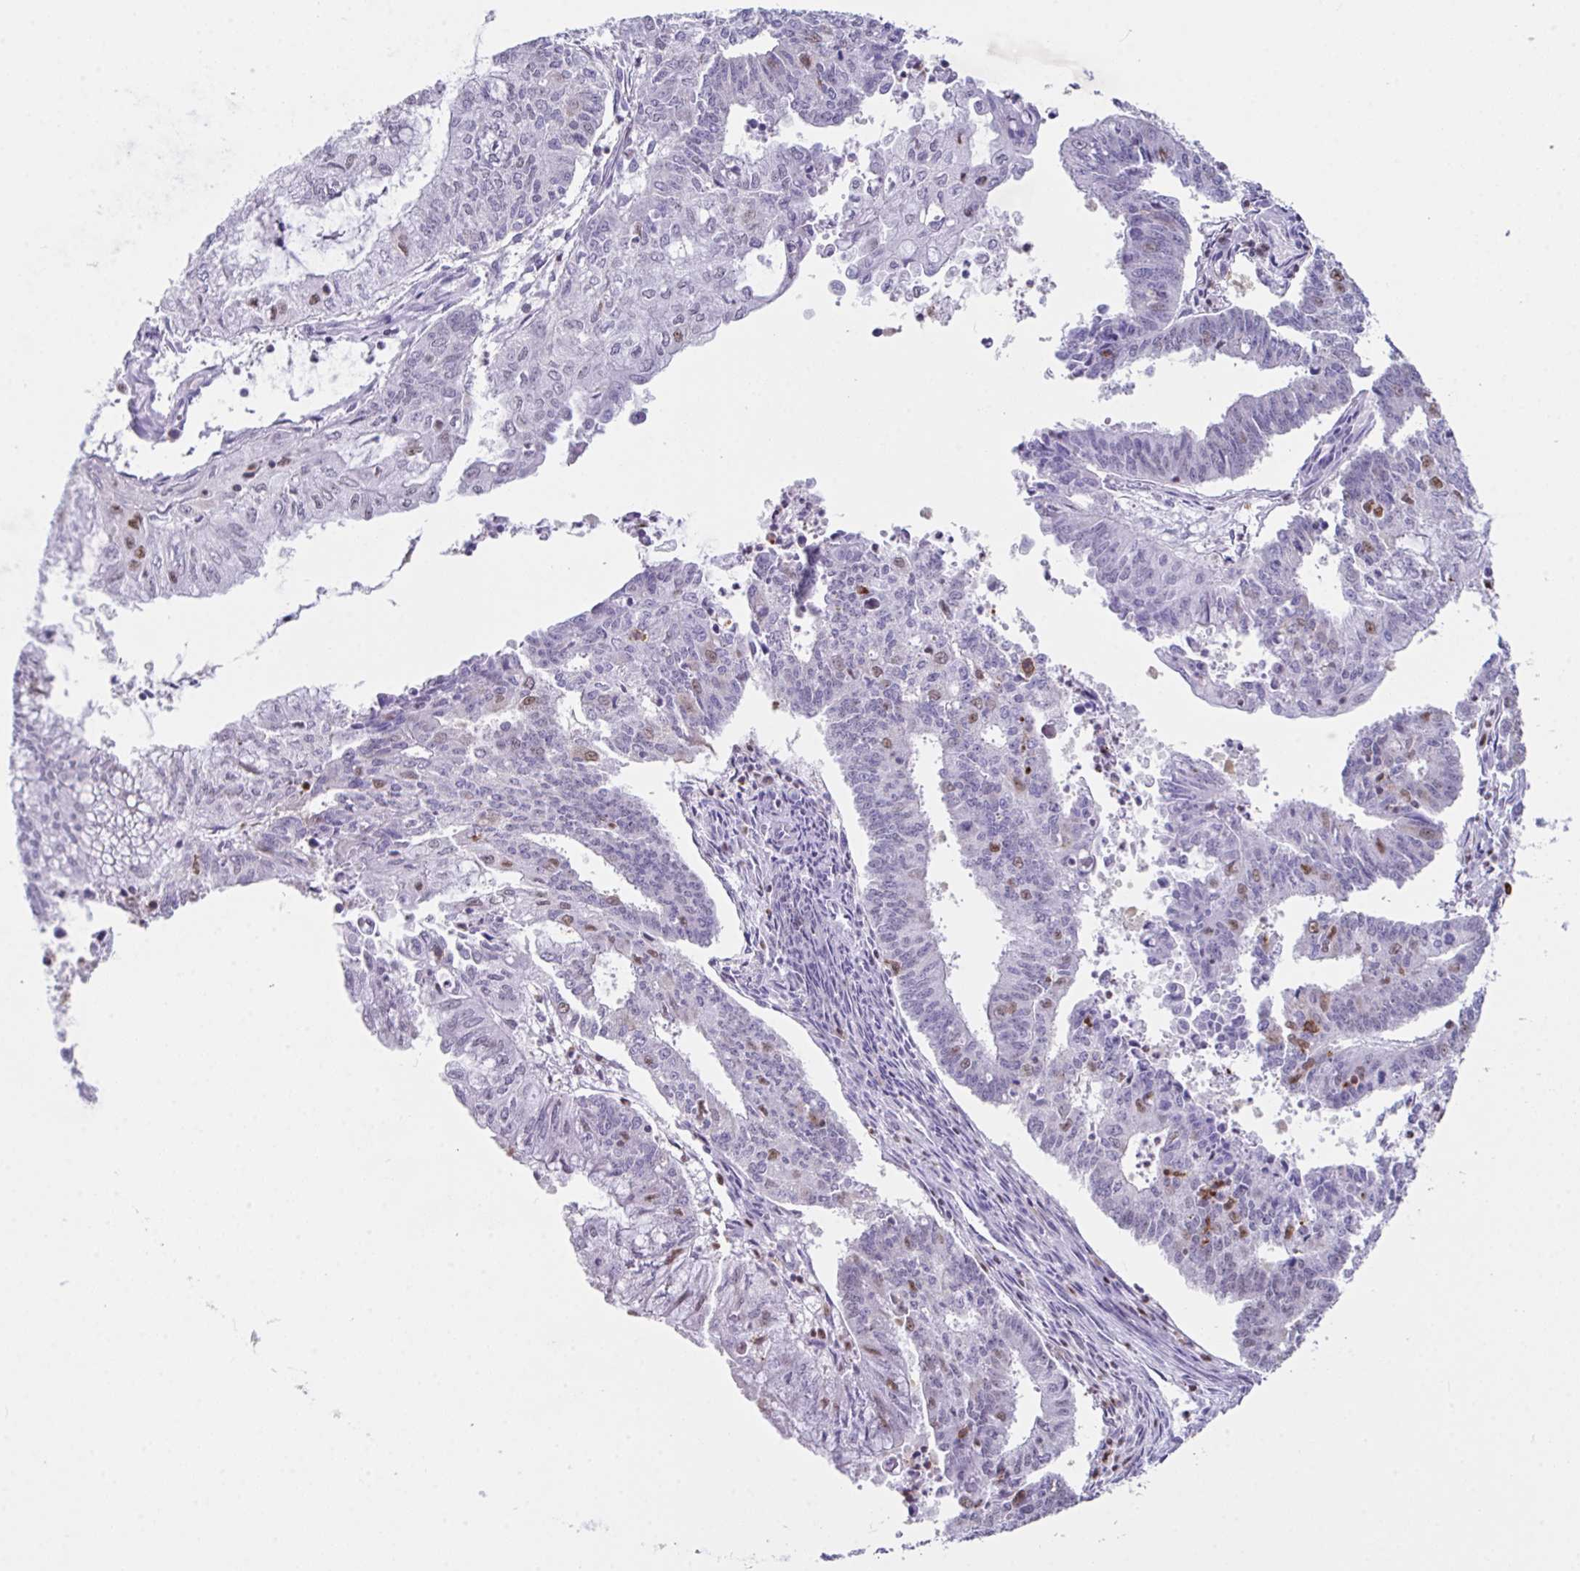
{"staining": {"intensity": "moderate", "quantity": "25%-75%", "location": "nuclear"}, "tissue": "endometrial cancer", "cell_type": "Tumor cells", "image_type": "cancer", "snomed": [{"axis": "morphology", "description": "Adenocarcinoma, NOS"}, {"axis": "topography", "description": "Endometrium"}], "caption": "DAB (3,3'-diaminobenzidine) immunohistochemical staining of endometrial cancer (adenocarcinoma) demonstrates moderate nuclear protein staining in about 25%-75% of tumor cells. Nuclei are stained in blue.", "gene": "BTBD10", "patient": {"sex": "female", "age": 61}}